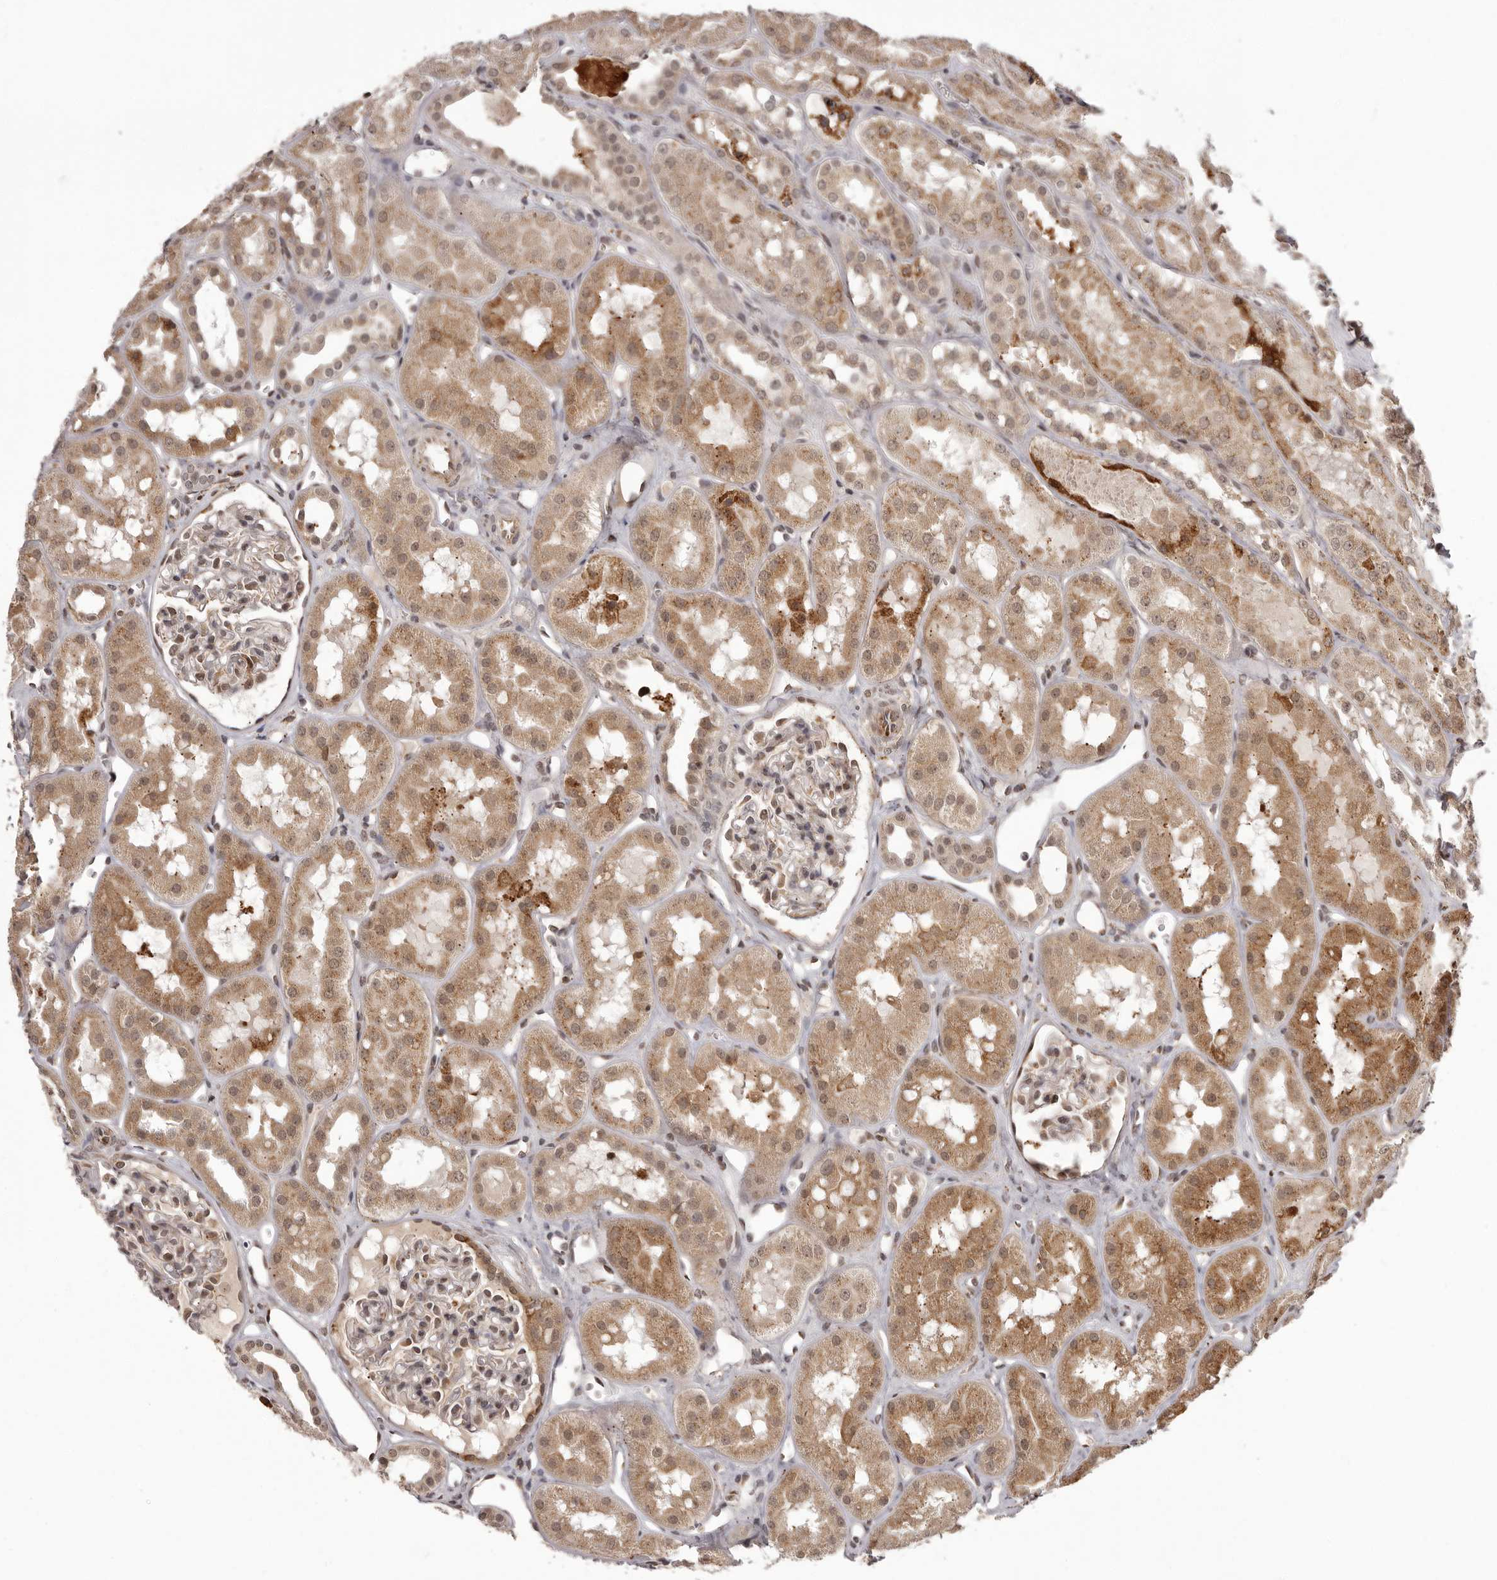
{"staining": {"intensity": "moderate", "quantity": "<25%", "location": "nuclear"}, "tissue": "kidney", "cell_type": "Cells in glomeruli", "image_type": "normal", "snomed": [{"axis": "morphology", "description": "Normal tissue, NOS"}, {"axis": "topography", "description": "Kidney"}], "caption": "Cells in glomeruli reveal low levels of moderate nuclear positivity in approximately <25% of cells in unremarkable human kidney. The protein is stained brown, and the nuclei are stained in blue (DAB IHC with brightfield microscopy, high magnification).", "gene": "IL32", "patient": {"sex": "male", "age": 16}}